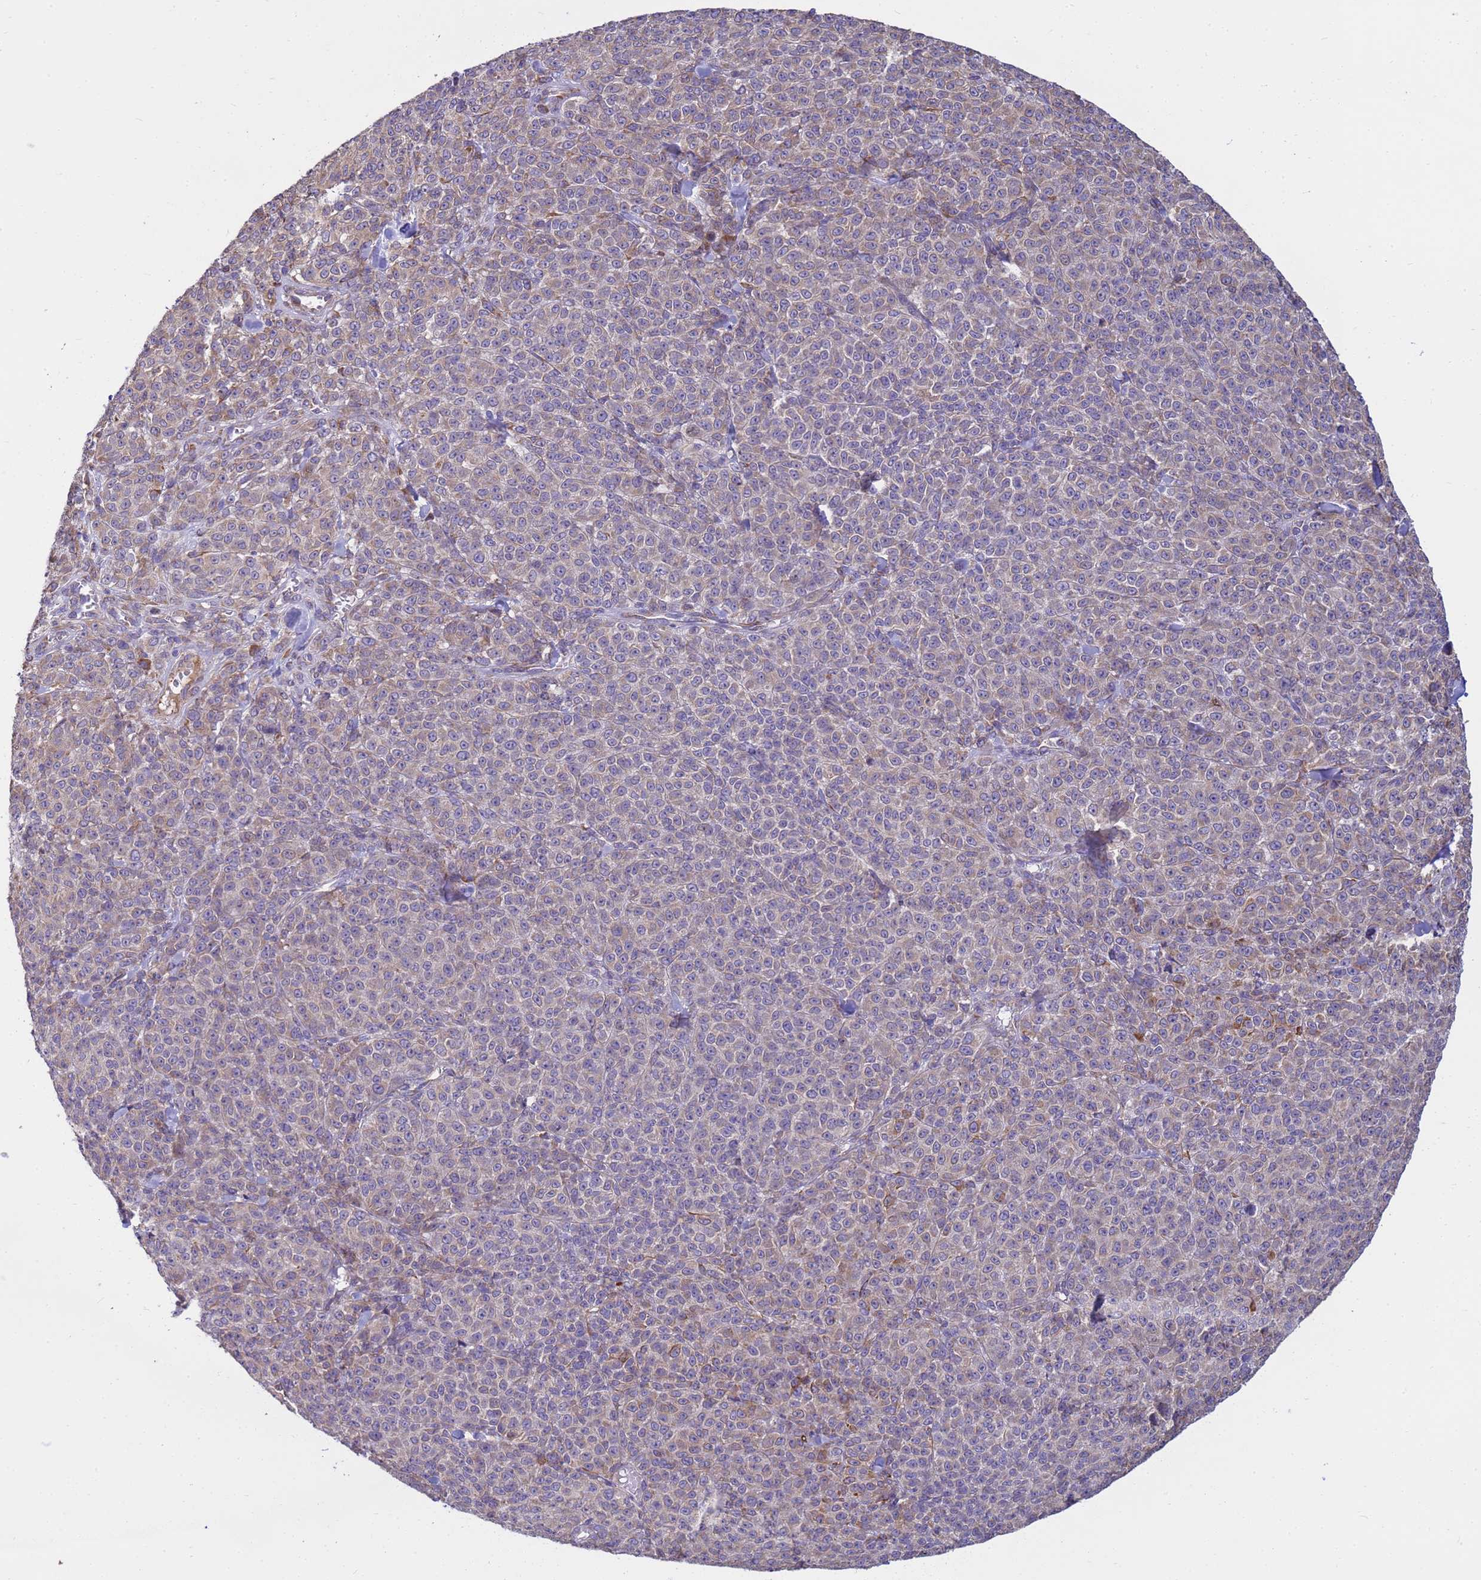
{"staining": {"intensity": "negative", "quantity": "none", "location": "none"}, "tissue": "melanoma", "cell_type": "Tumor cells", "image_type": "cancer", "snomed": [{"axis": "morphology", "description": "Normal tissue, NOS"}, {"axis": "morphology", "description": "Malignant melanoma, NOS"}, {"axis": "topography", "description": "Skin"}], "caption": "Immunohistochemical staining of human malignant melanoma reveals no significant expression in tumor cells. The staining was performed using DAB to visualize the protein expression in brown, while the nuclei were stained in blue with hematoxylin (Magnification: 20x).", "gene": "THAP5", "patient": {"sex": "female", "age": 34}}